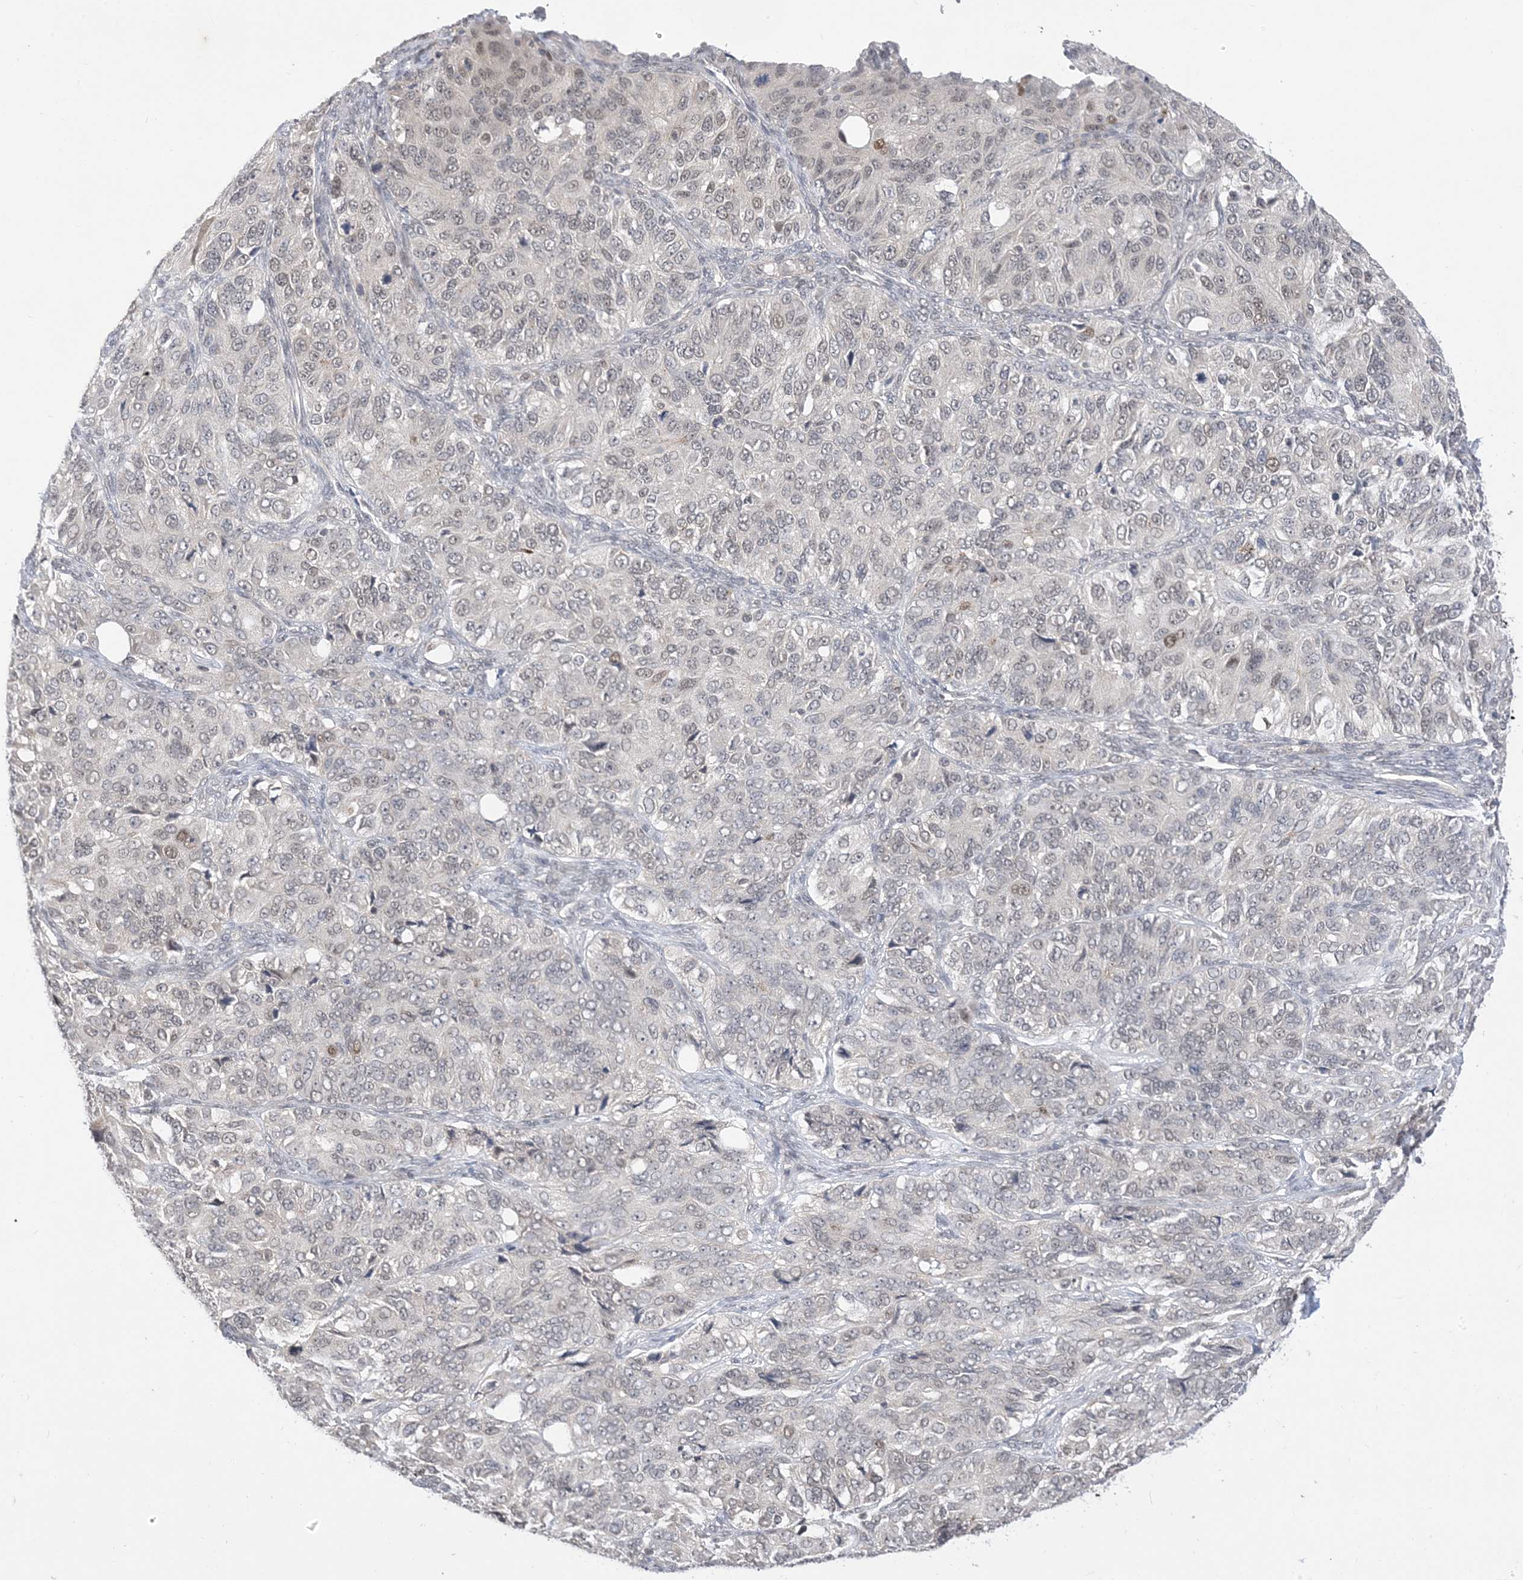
{"staining": {"intensity": "weak", "quantity": "<25%", "location": "nuclear"}, "tissue": "ovarian cancer", "cell_type": "Tumor cells", "image_type": "cancer", "snomed": [{"axis": "morphology", "description": "Carcinoma, endometroid"}, {"axis": "topography", "description": "Ovary"}], "caption": "A high-resolution image shows immunohistochemistry (IHC) staining of ovarian cancer, which exhibits no significant expression in tumor cells.", "gene": "RANBP9", "patient": {"sex": "female", "age": 51}}